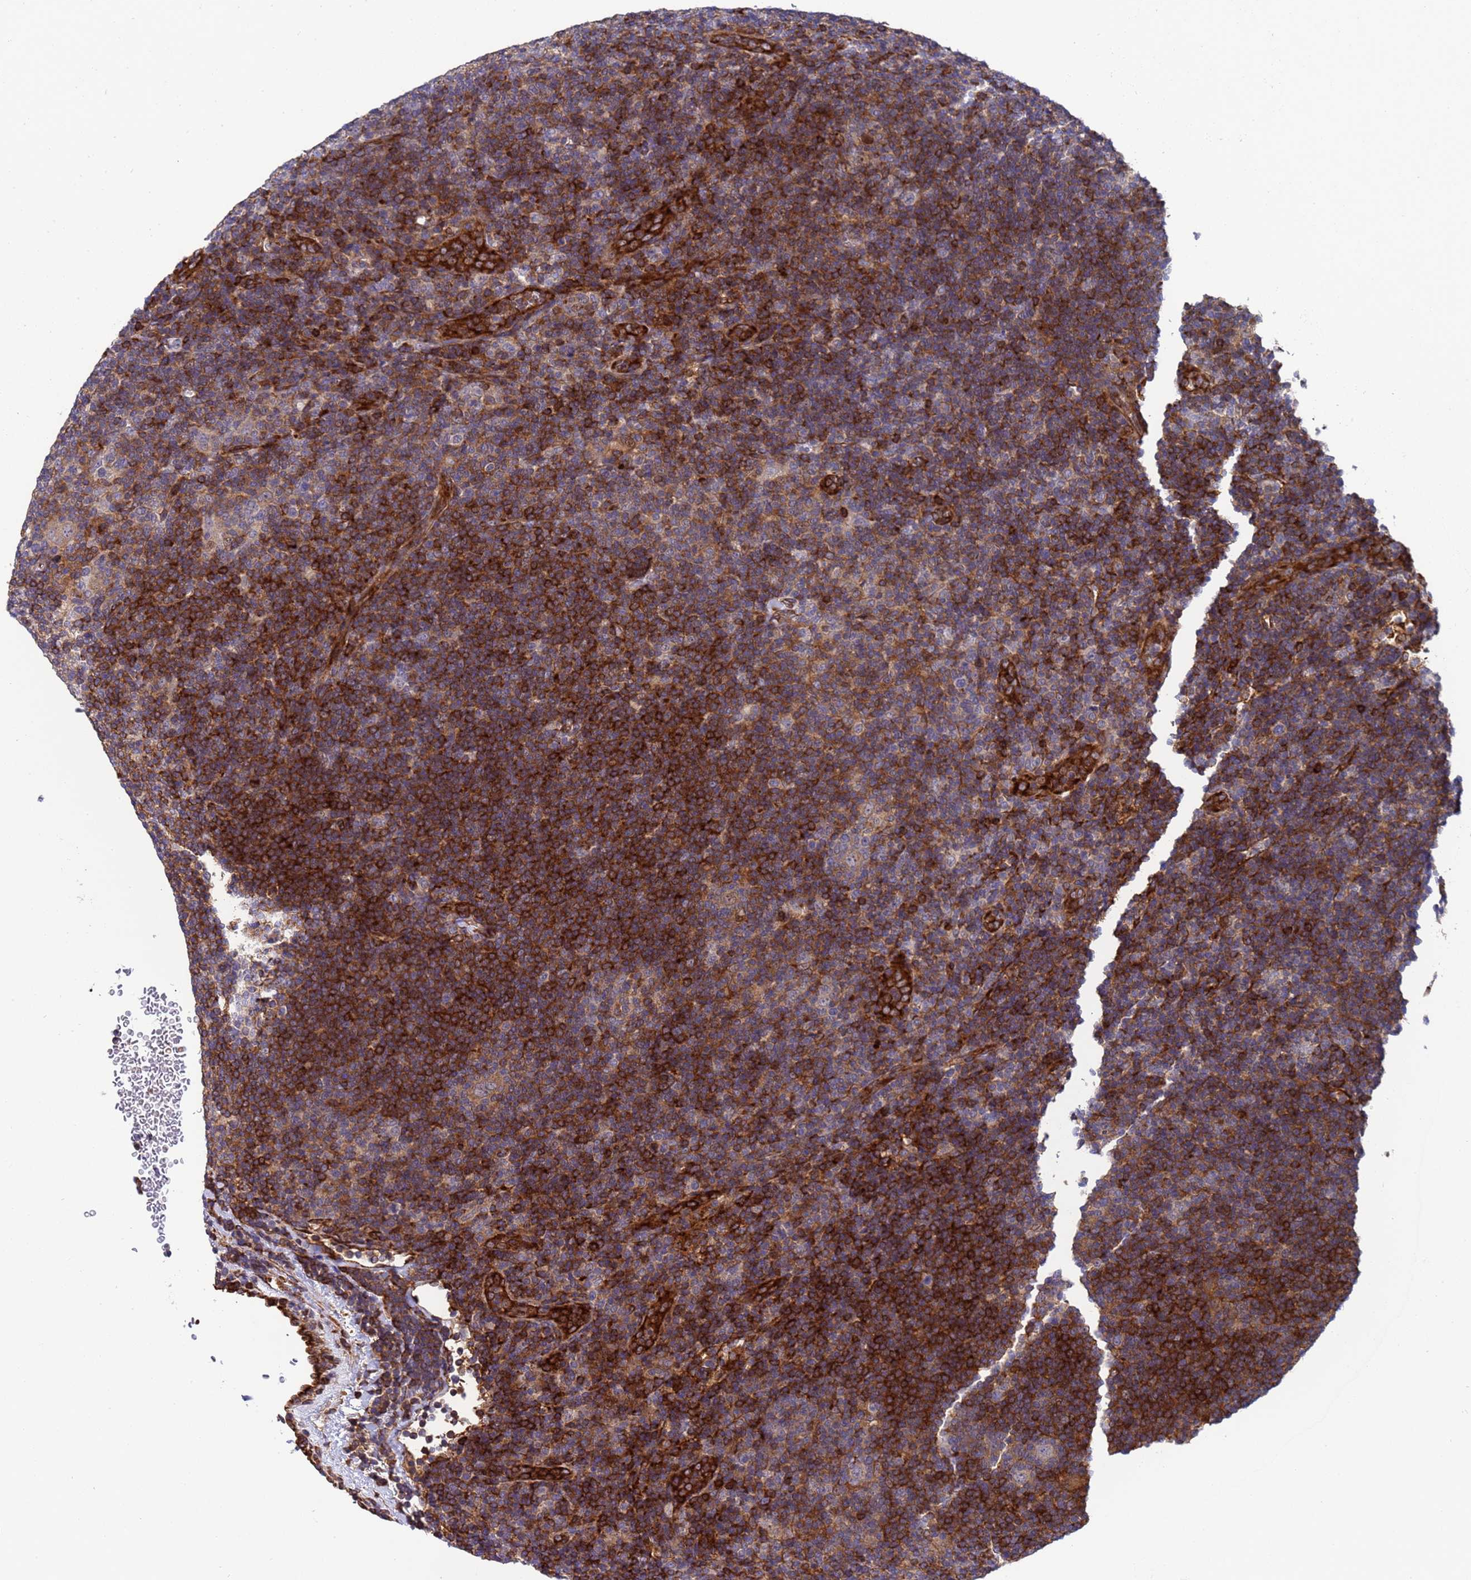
{"staining": {"intensity": "weak", "quantity": "25%-75%", "location": "cytoplasmic/membranous"}, "tissue": "lymphoma", "cell_type": "Tumor cells", "image_type": "cancer", "snomed": [{"axis": "morphology", "description": "Hodgkin's disease, NOS"}, {"axis": "topography", "description": "Lymph node"}], "caption": "A histopathology image of lymphoma stained for a protein shows weak cytoplasmic/membranous brown staining in tumor cells.", "gene": "MOCS1", "patient": {"sex": "female", "age": 57}}